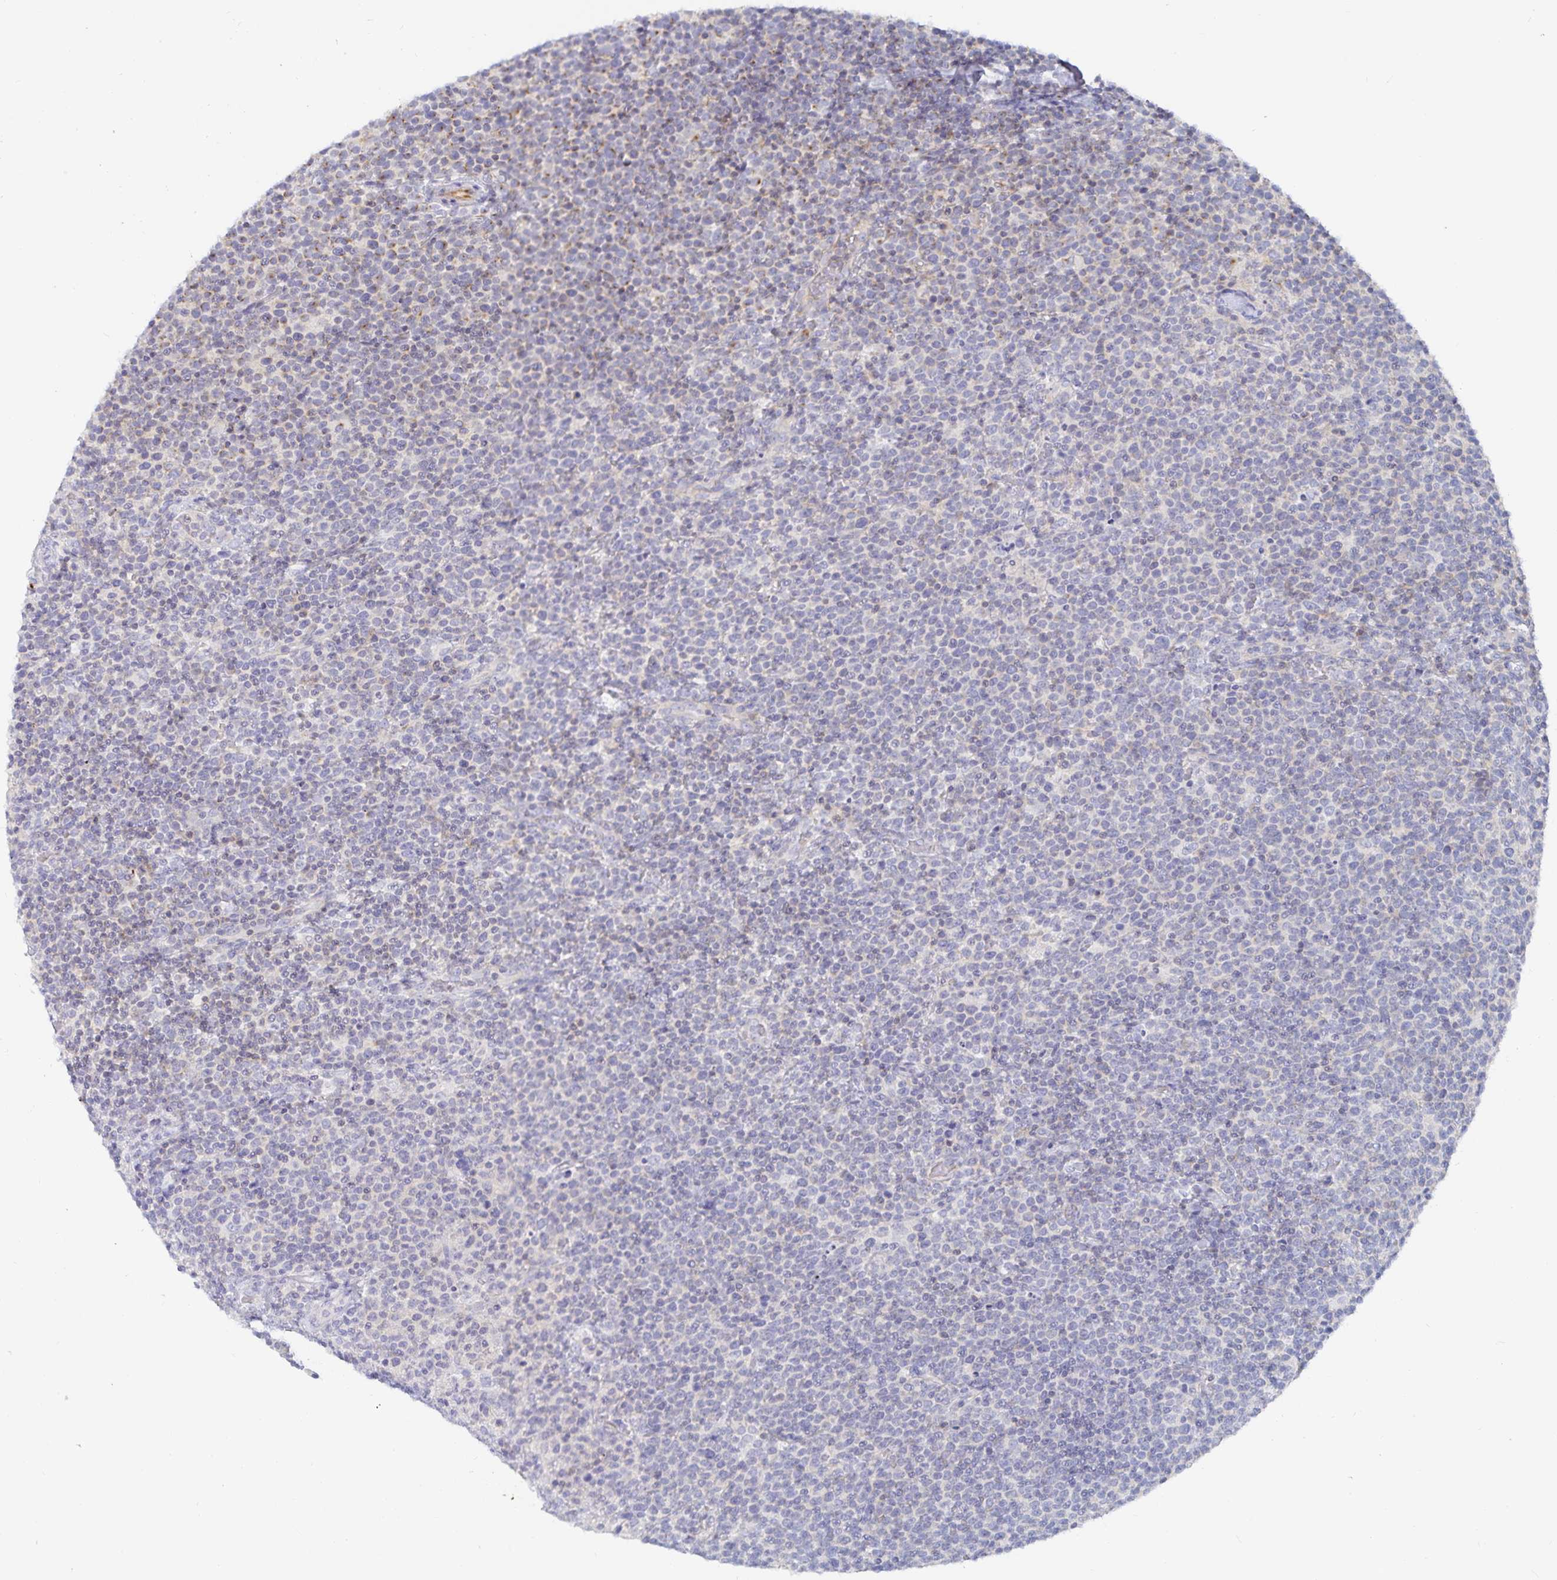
{"staining": {"intensity": "negative", "quantity": "none", "location": "none"}, "tissue": "lymphoma", "cell_type": "Tumor cells", "image_type": "cancer", "snomed": [{"axis": "morphology", "description": "Malignant lymphoma, non-Hodgkin's type, High grade"}, {"axis": "topography", "description": "Lymph node"}], "caption": "Tumor cells show no significant positivity in lymphoma.", "gene": "SFTPA1", "patient": {"sex": "male", "age": 61}}